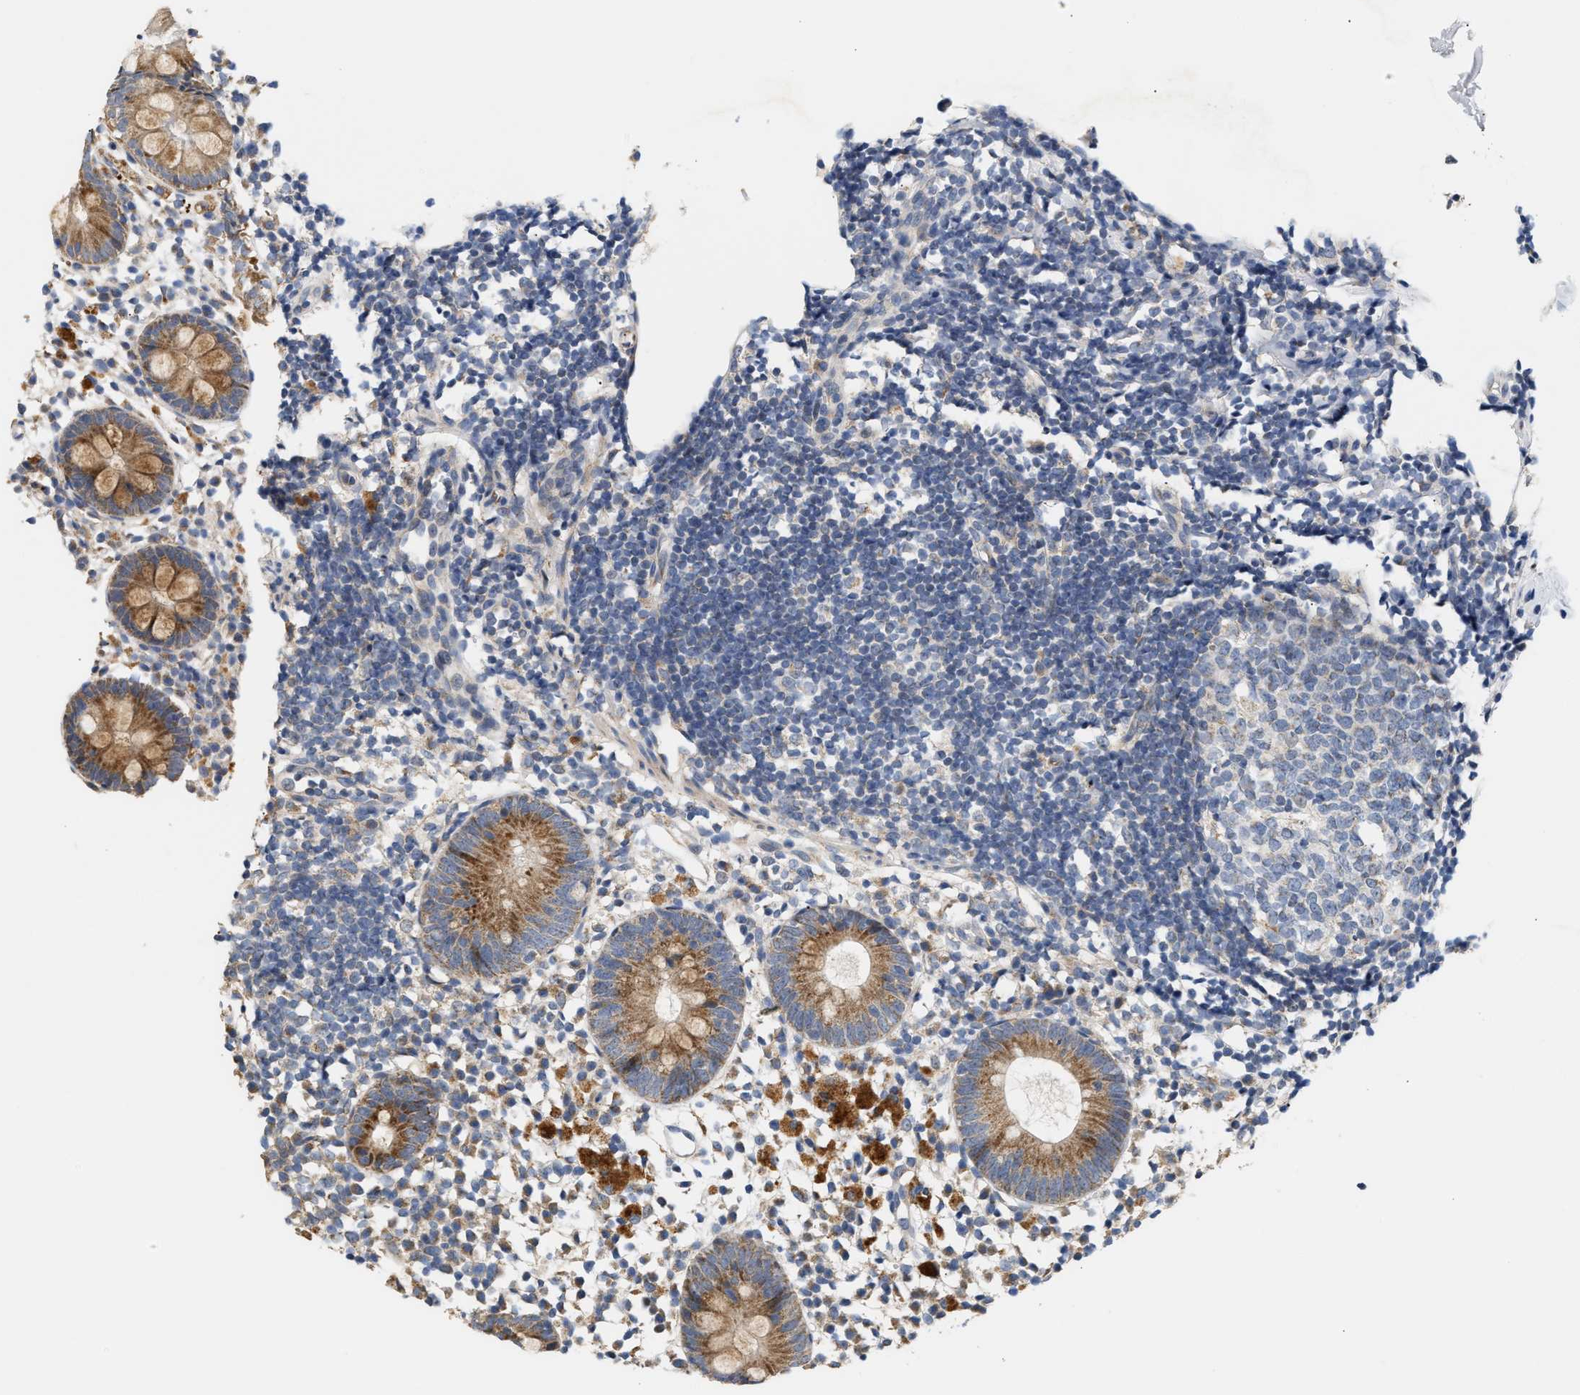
{"staining": {"intensity": "moderate", "quantity": ">75%", "location": "cytoplasmic/membranous"}, "tissue": "appendix", "cell_type": "Glandular cells", "image_type": "normal", "snomed": [{"axis": "morphology", "description": "Normal tissue, NOS"}, {"axis": "topography", "description": "Appendix"}], "caption": "A high-resolution micrograph shows immunohistochemistry staining of normal appendix, which reveals moderate cytoplasmic/membranous positivity in about >75% of glandular cells.", "gene": "TMEM168", "patient": {"sex": "female", "age": 20}}